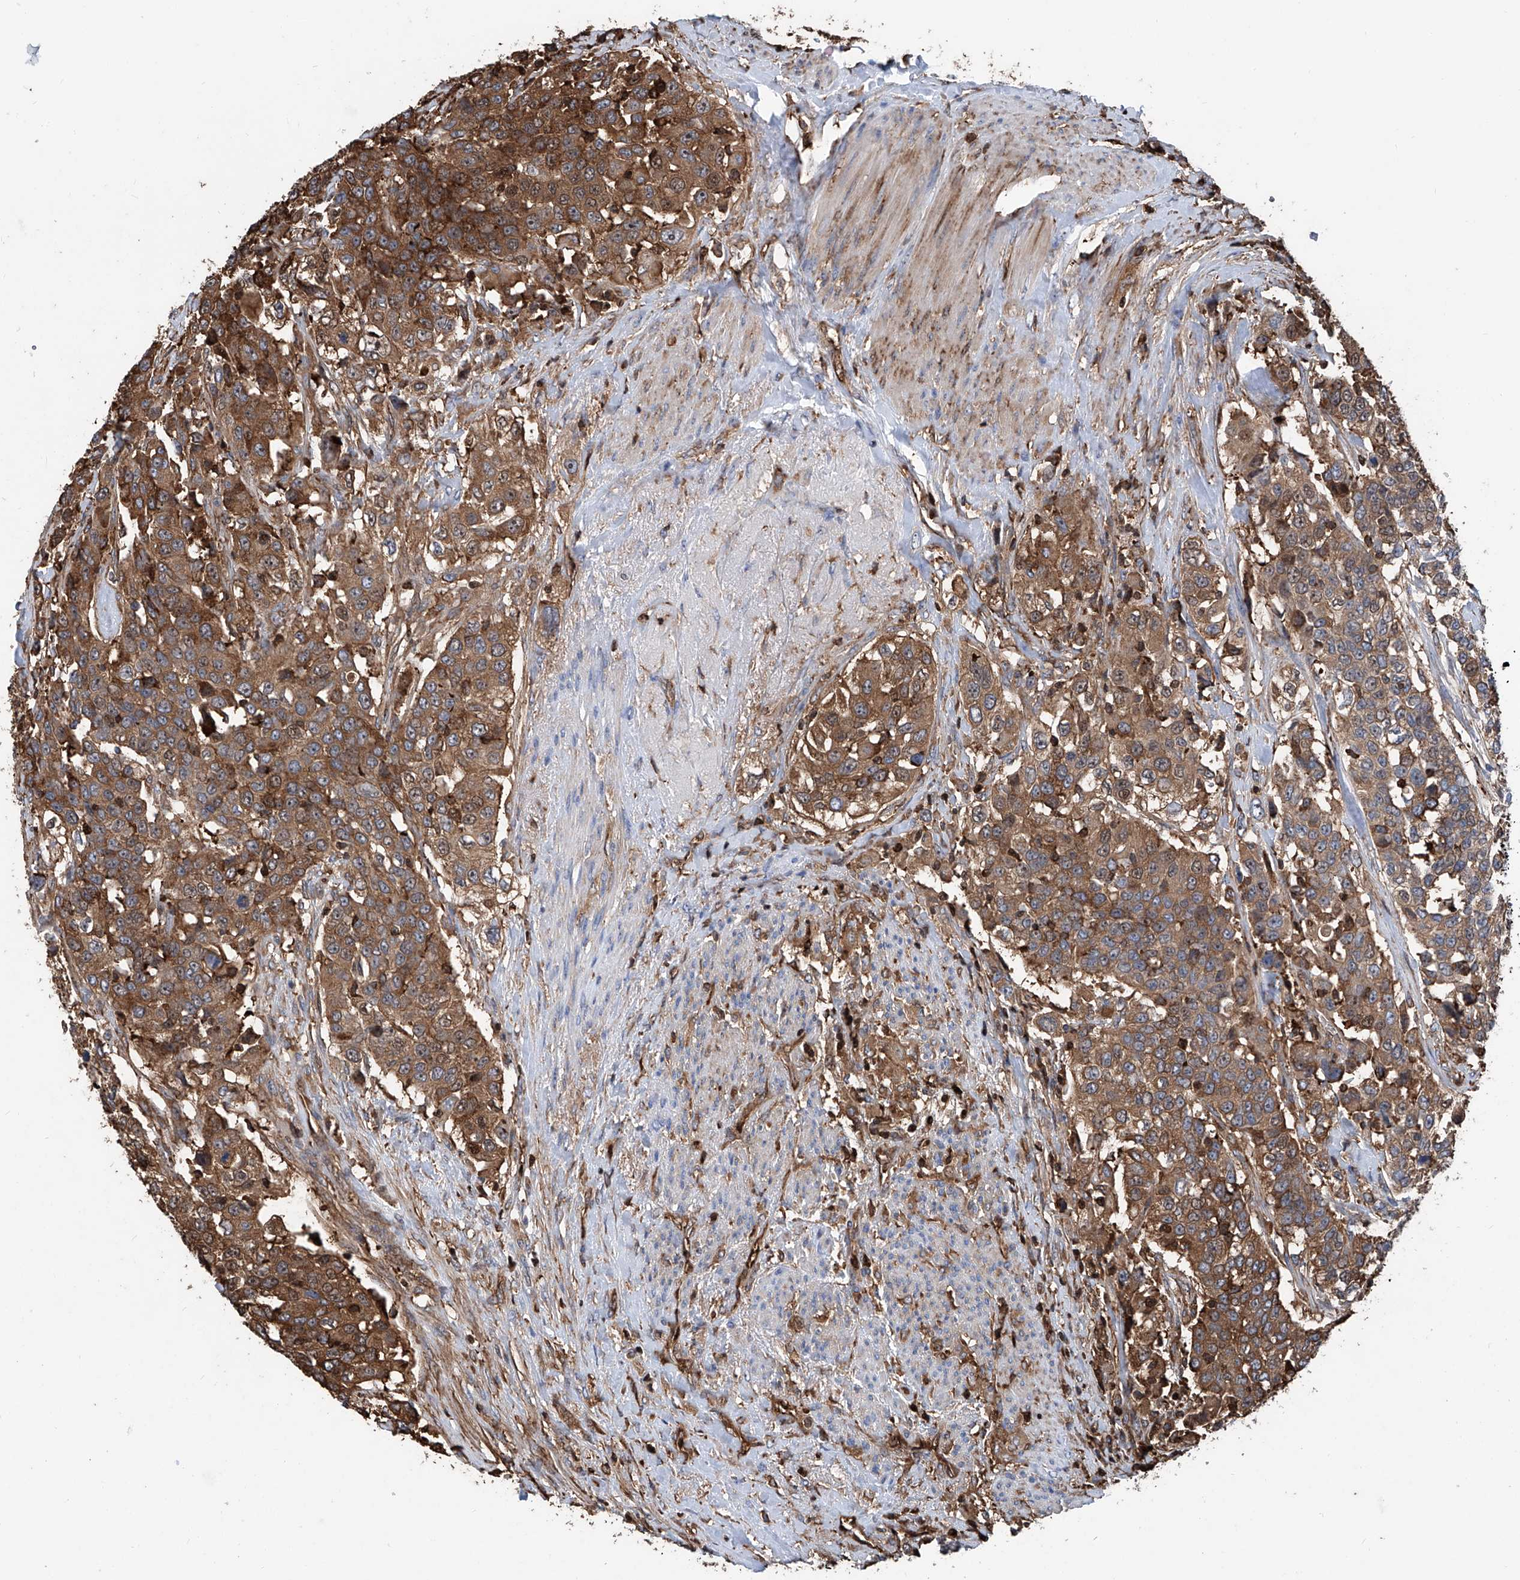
{"staining": {"intensity": "moderate", "quantity": ">75%", "location": "cytoplasmic/membranous"}, "tissue": "urothelial cancer", "cell_type": "Tumor cells", "image_type": "cancer", "snomed": [{"axis": "morphology", "description": "Urothelial carcinoma, High grade"}, {"axis": "topography", "description": "Urinary bladder"}], "caption": "A medium amount of moderate cytoplasmic/membranous positivity is appreciated in about >75% of tumor cells in urothelial cancer tissue. (DAB (3,3'-diaminobenzidine) IHC with brightfield microscopy, high magnification).", "gene": "ZNF484", "patient": {"sex": "female", "age": 80}}